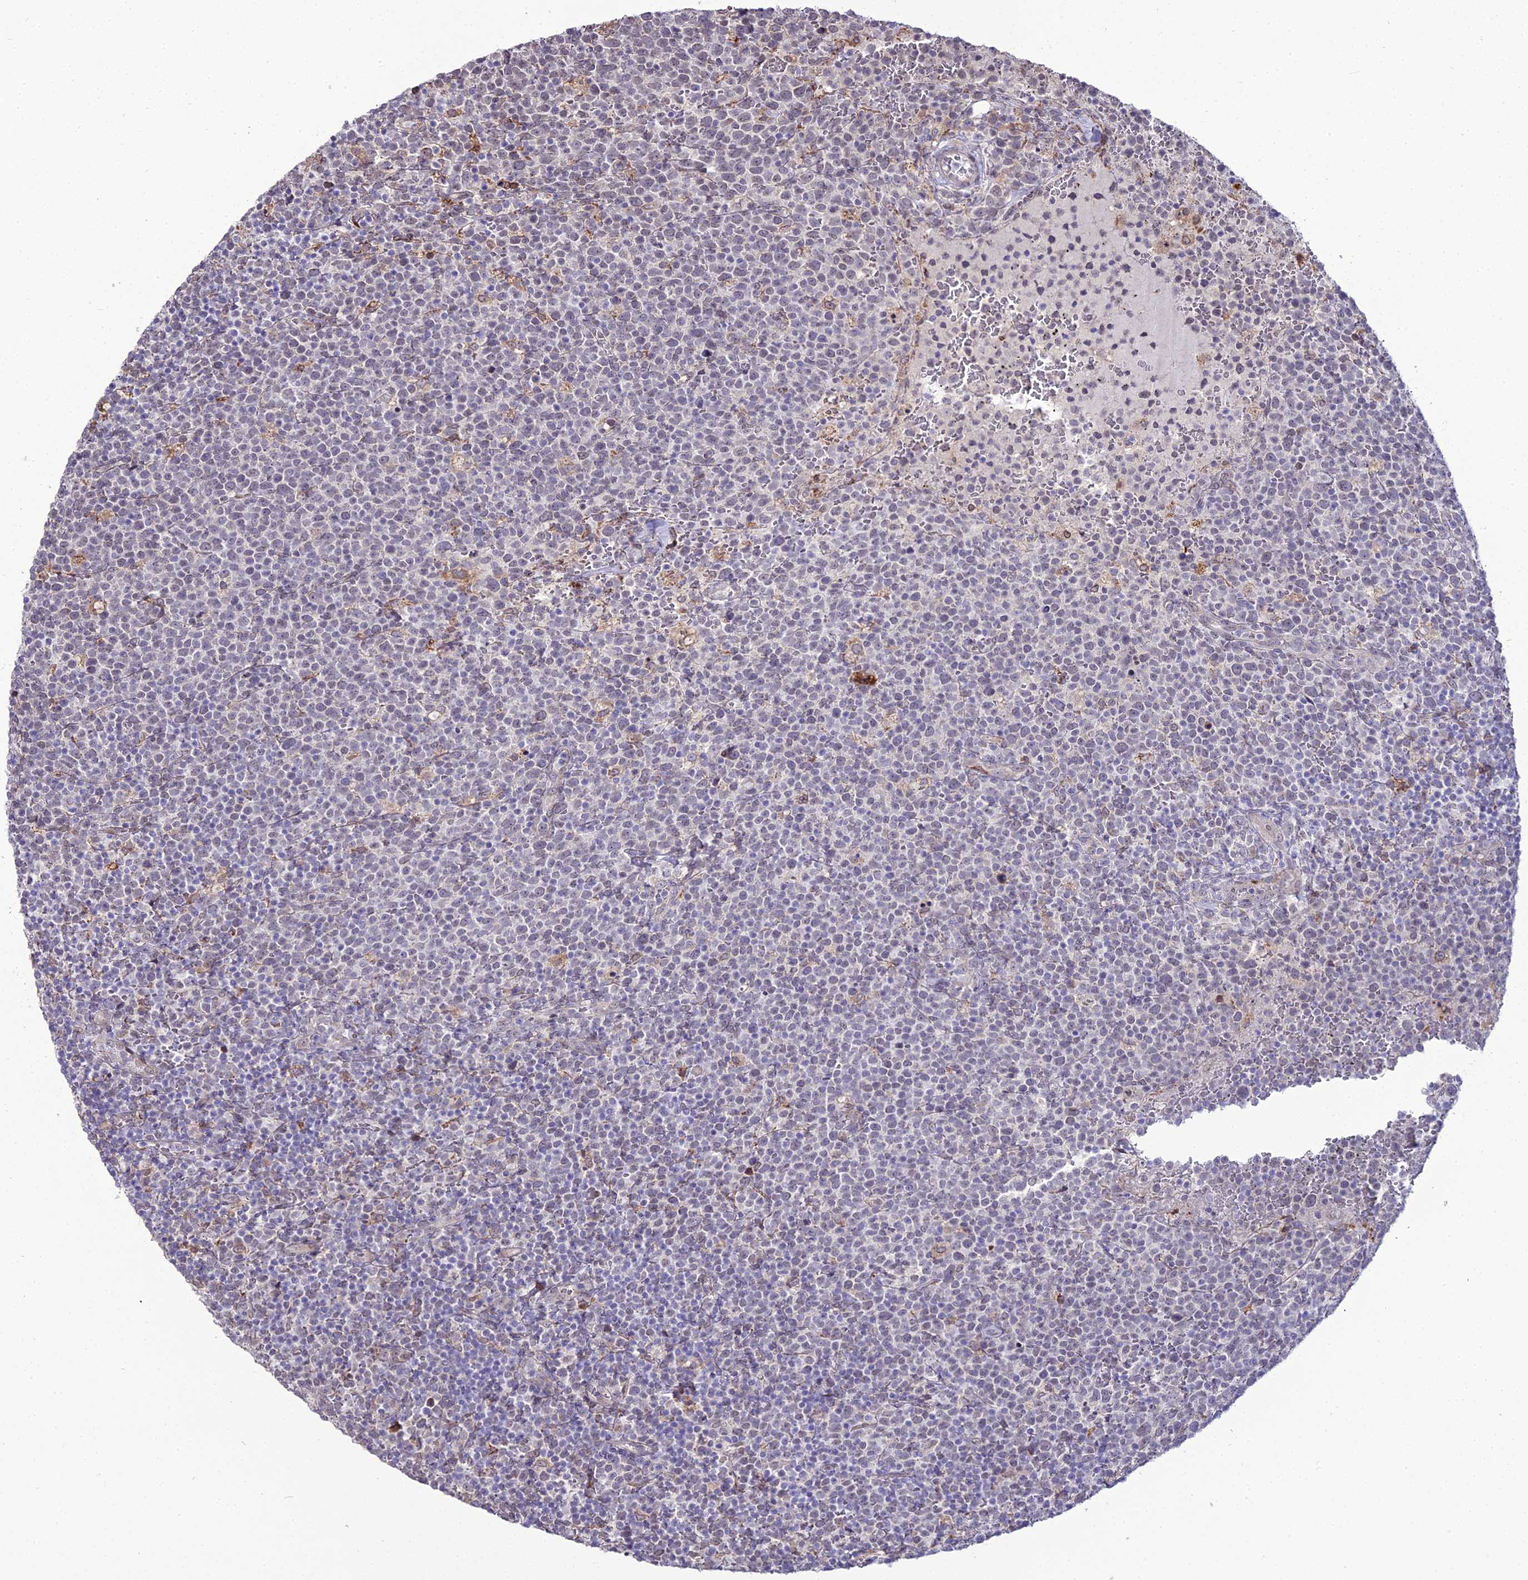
{"staining": {"intensity": "negative", "quantity": "none", "location": "none"}, "tissue": "lymphoma", "cell_type": "Tumor cells", "image_type": "cancer", "snomed": [{"axis": "morphology", "description": "Malignant lymphoma, non-Hodgkin's type, High grade"}, {"axis": "topography", "description": "Lymph node"}], "caption": "Immunohistochemistry (IHC) image of high-grade malignant lymphoma, non-Hodgkin's type stained for a protein (brown), which shows no expression in tumor cells.", "gene": "TROAP", "patient": {"sex": "male", "age": 61}}